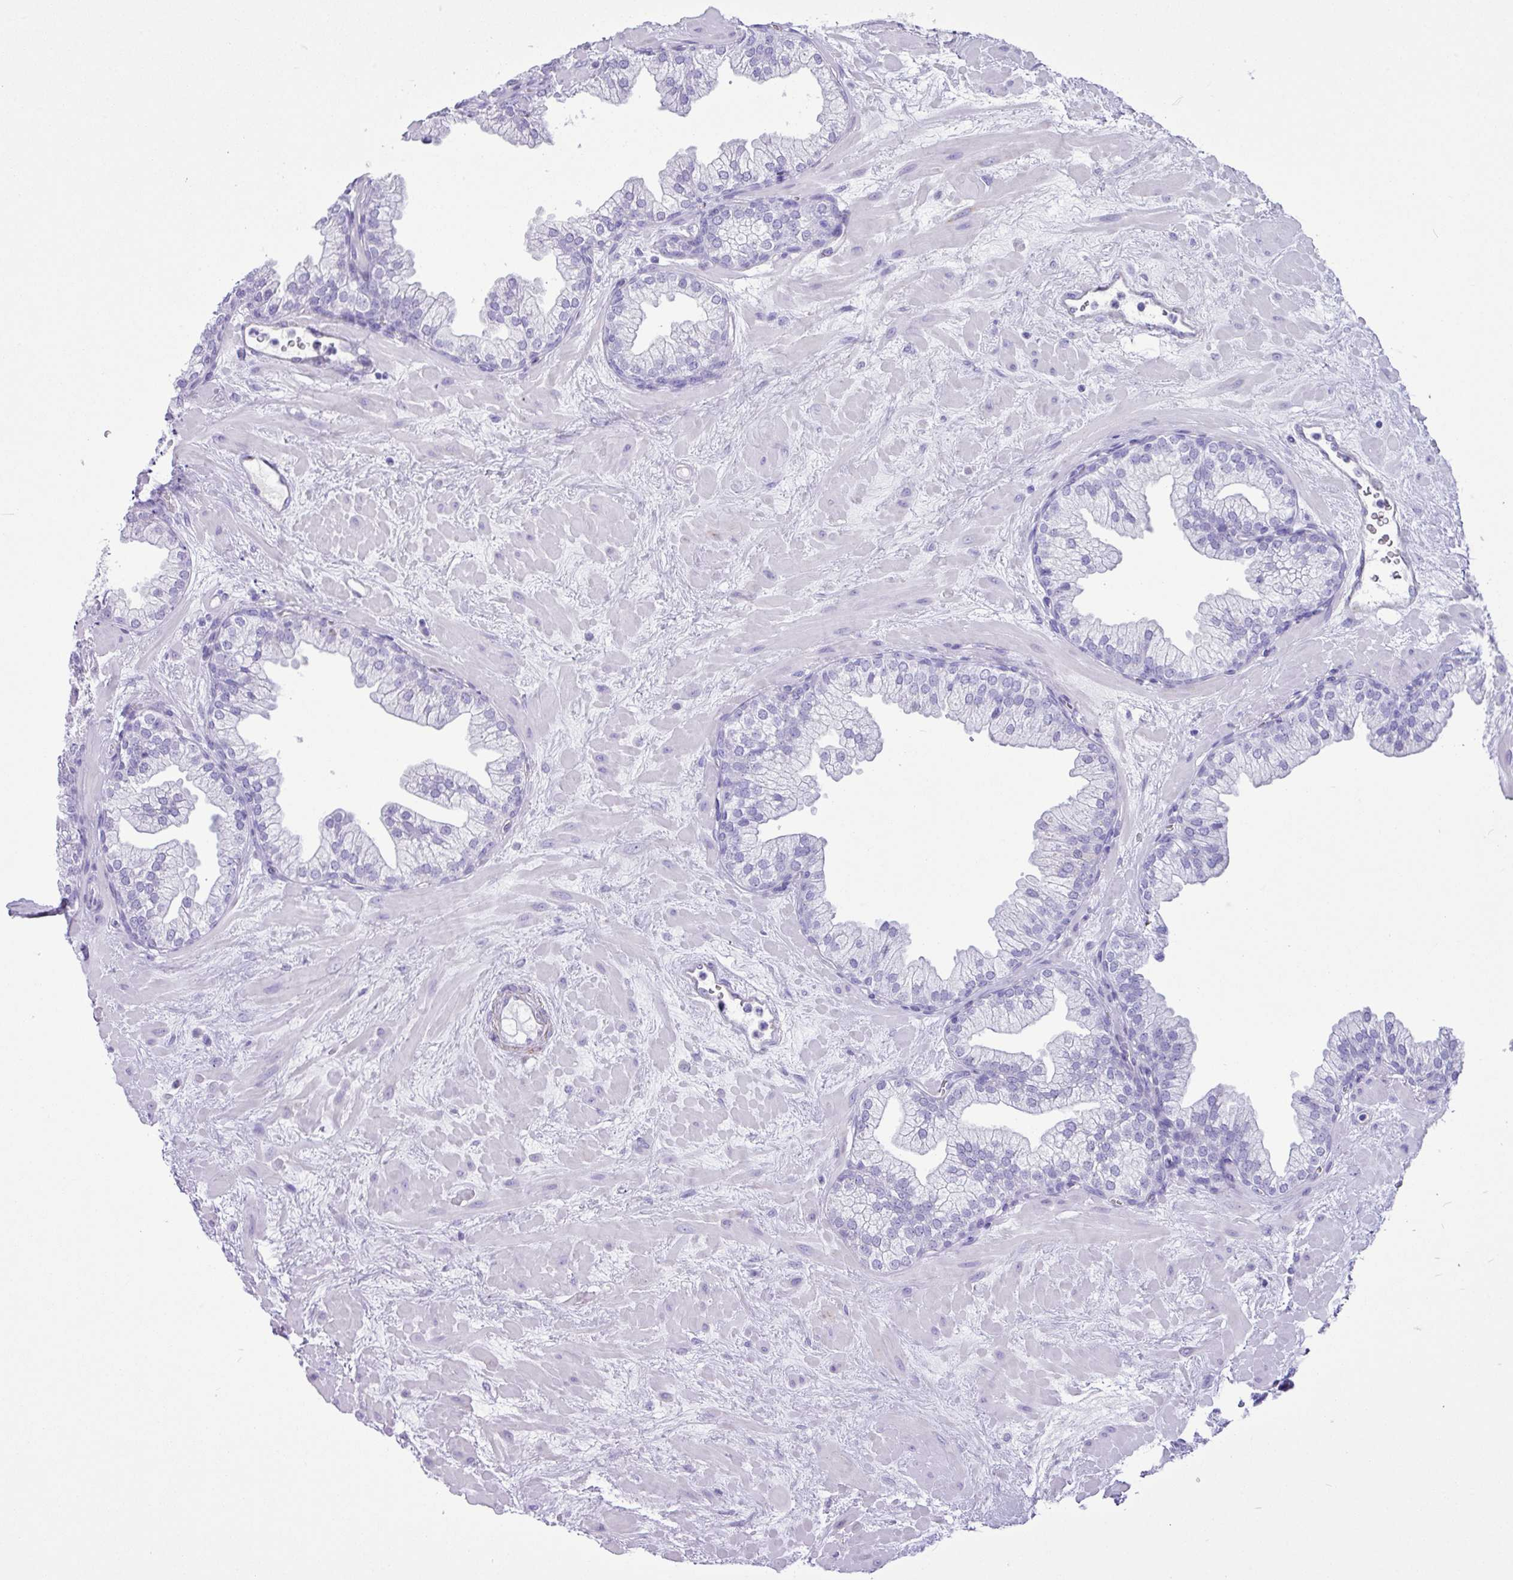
{"staining": {"intensity": "negative", "quantity": "none", "location": "none"}, "tissue": "prostate", "cell_type": "Glandular cells", "image_type": "normal", "snomed": [{"axis": "morphology", "description": "Normal tissue, NOS"}, {"axis": "topography", "description": "Prostate"}, {"axis": "topography", "description": "Peripheral nerve tissue"}], "caption": "Immunohistochemistry of unremarkable prostate reveals no expression in glandular cells. The staining is performed using DAB (3,3'-diaminobenzidine) brown chromogen with nuclei counter-stained in using hematoxylin.", "gene": "CKMT2", "patient": {"sex": "male", "age": 61}}